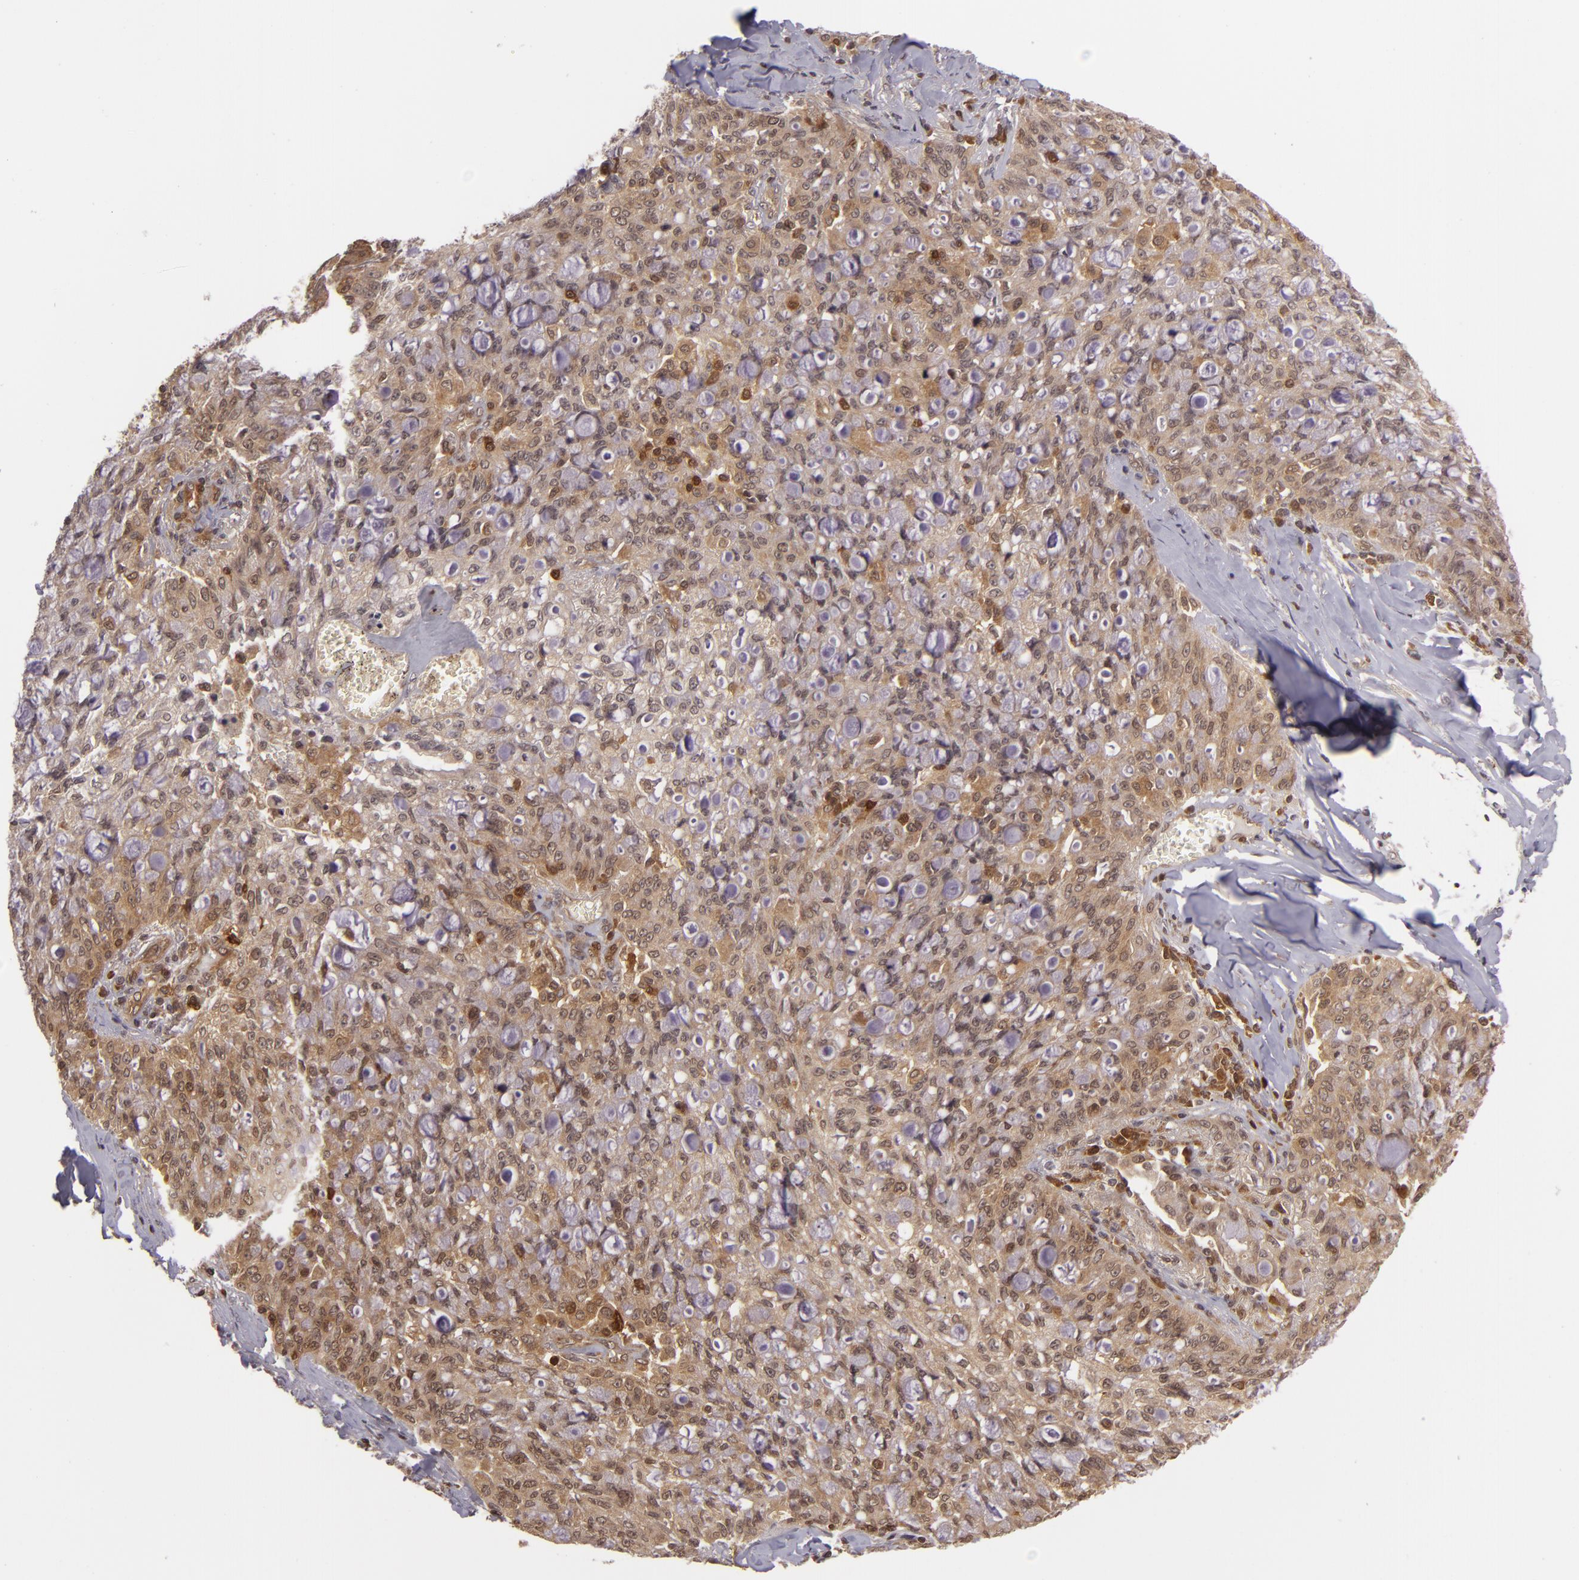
{"staining": {"intensity": "moderate", "quantity": "25%-75%", "location": "cytoplasmic/membranous"}, "tissue": "lung cancer", "cell_type": "Tumor cells", "image_type": "cancer", "snomed": [{"axis": "morphology", "description": "Adenocarcinoma, NOS"}, {"axis": "topography", "description": "Lung"}], "caption": "Lung cancer was stained to show a protein in brown. There is medium levels of moderate cytoplasmic/membranous staining in about 25%-75% of tumor cells.", "gene": "ZBTB33", "patient": {"sex": "female", "age": 44}}